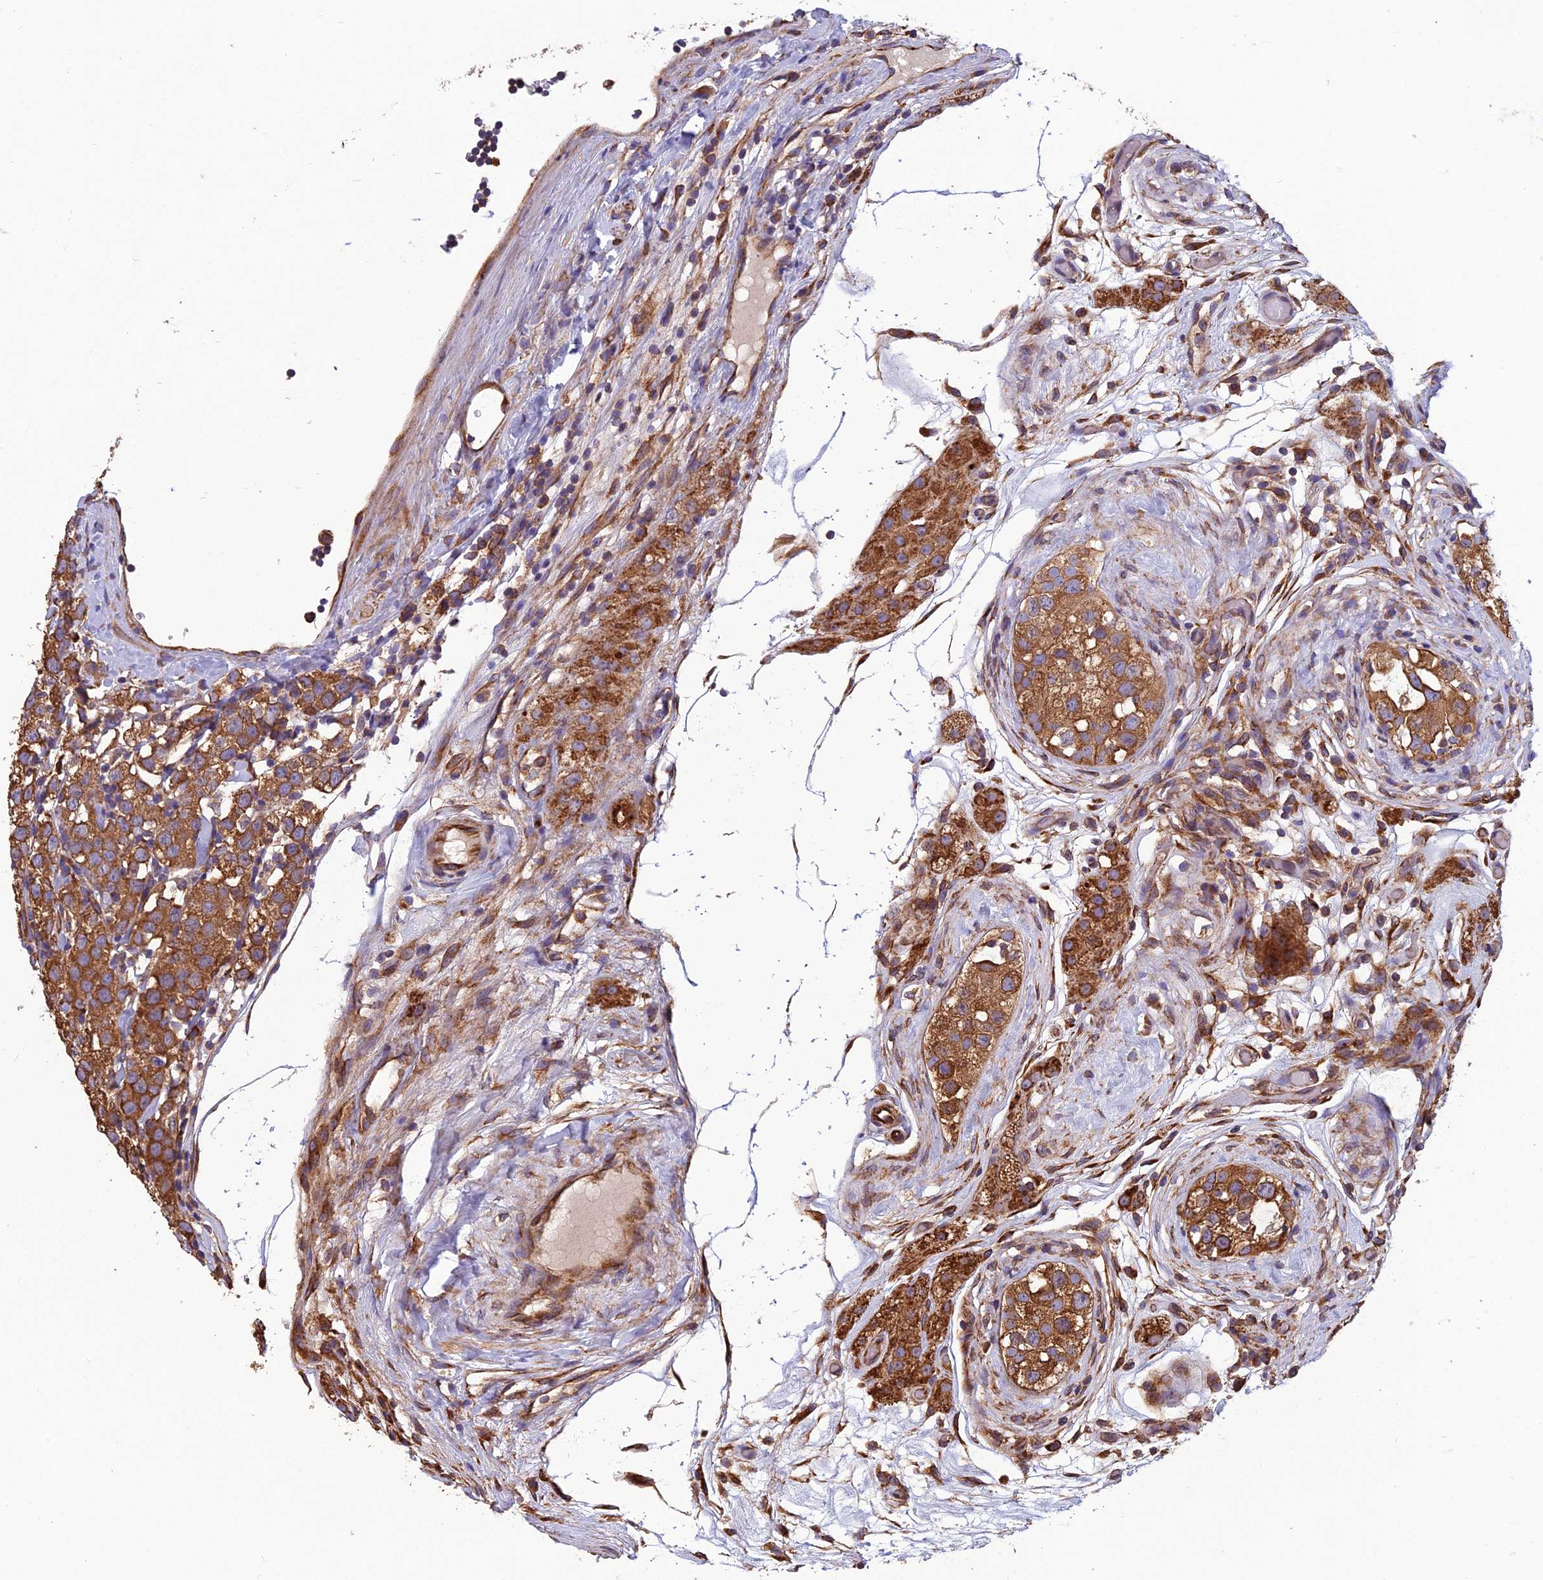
{"staining": {"intensity": "moderate", "quantity": ">75%", "location": "cytoplasmic/membranous"}, "tissue": "testis cancer", "cell_type": "Tumor cells", "image_type": "cancer", "snomed": [{"axis": "morphology", "description": "Seminoma, NOS"}, {"axis": "topography", "description": "Testis"}], "caption": "Human testis cancer (seminoma) stained for a protein (brown) displays moderate cytoplasmic/membranous positive expression in approximately >75% of tumor cells.", "gene": "SPDL1", "patient": {"sex": "male", "age": 34}}